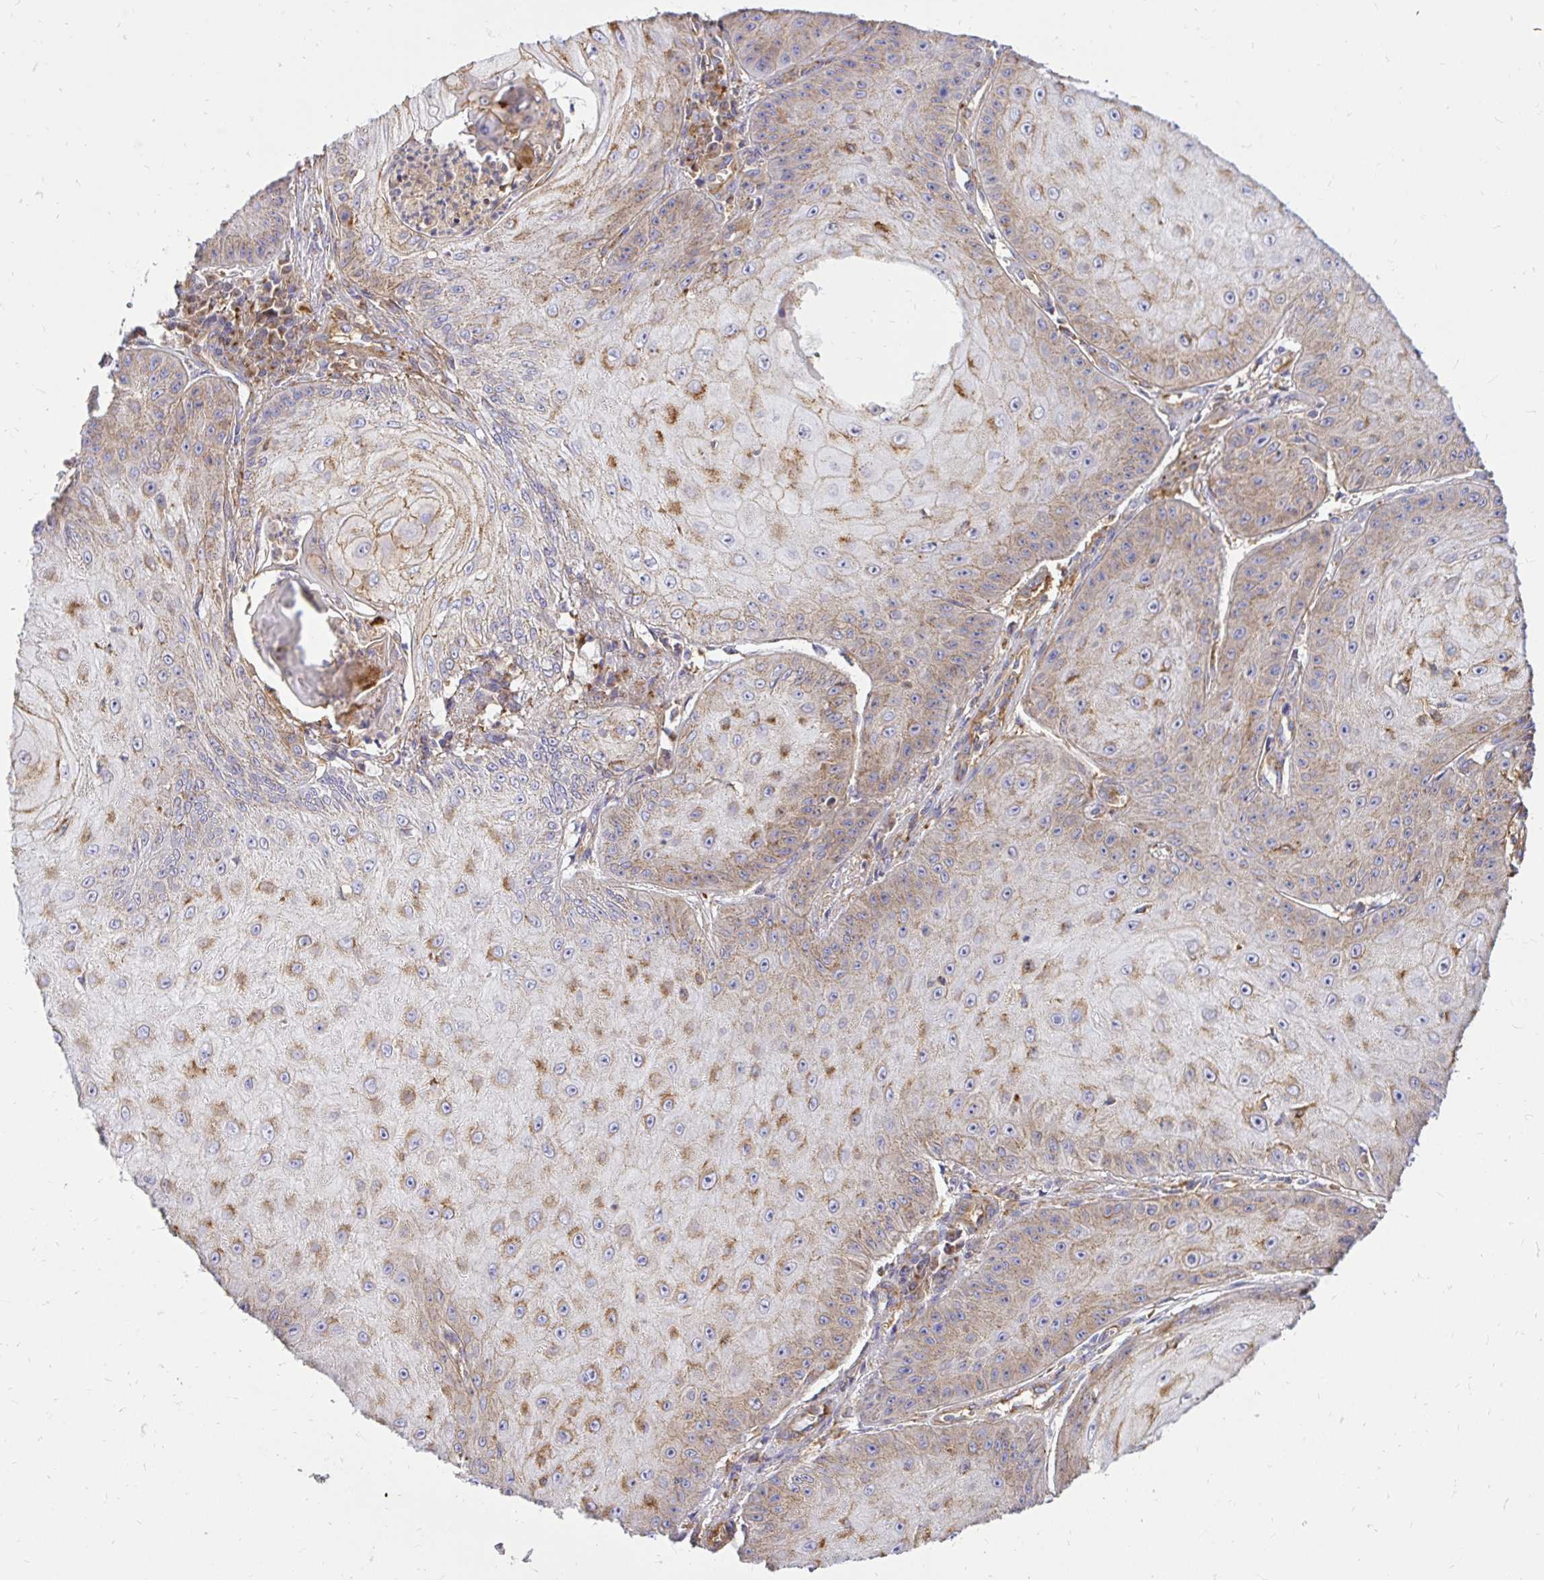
{"staining": {"intensity": "weak", "quantity": ">75%", "location": "cytoplasmic/membranous"}, "tissue": "skin cancer", "cell_type": "Tumor cells", "image_type": "cancer", "snomed": [{"axis": "morphology", "description": "Squamous cell carcinoma, NOS"}, {"axis": "topography", "description": "Skin"}], "caption": "Skin cancer tissue reveals weak cytoplasmic/membranous expression in about >75% of tumor cells, visualized by immunohistochemistry. Using DAB (brown) and hematoxylin (blue) stains, captured at high magnification using brightfield microscopy.", "gene": "ABCB10", "patient": {"sex": "male", "age": 70}}